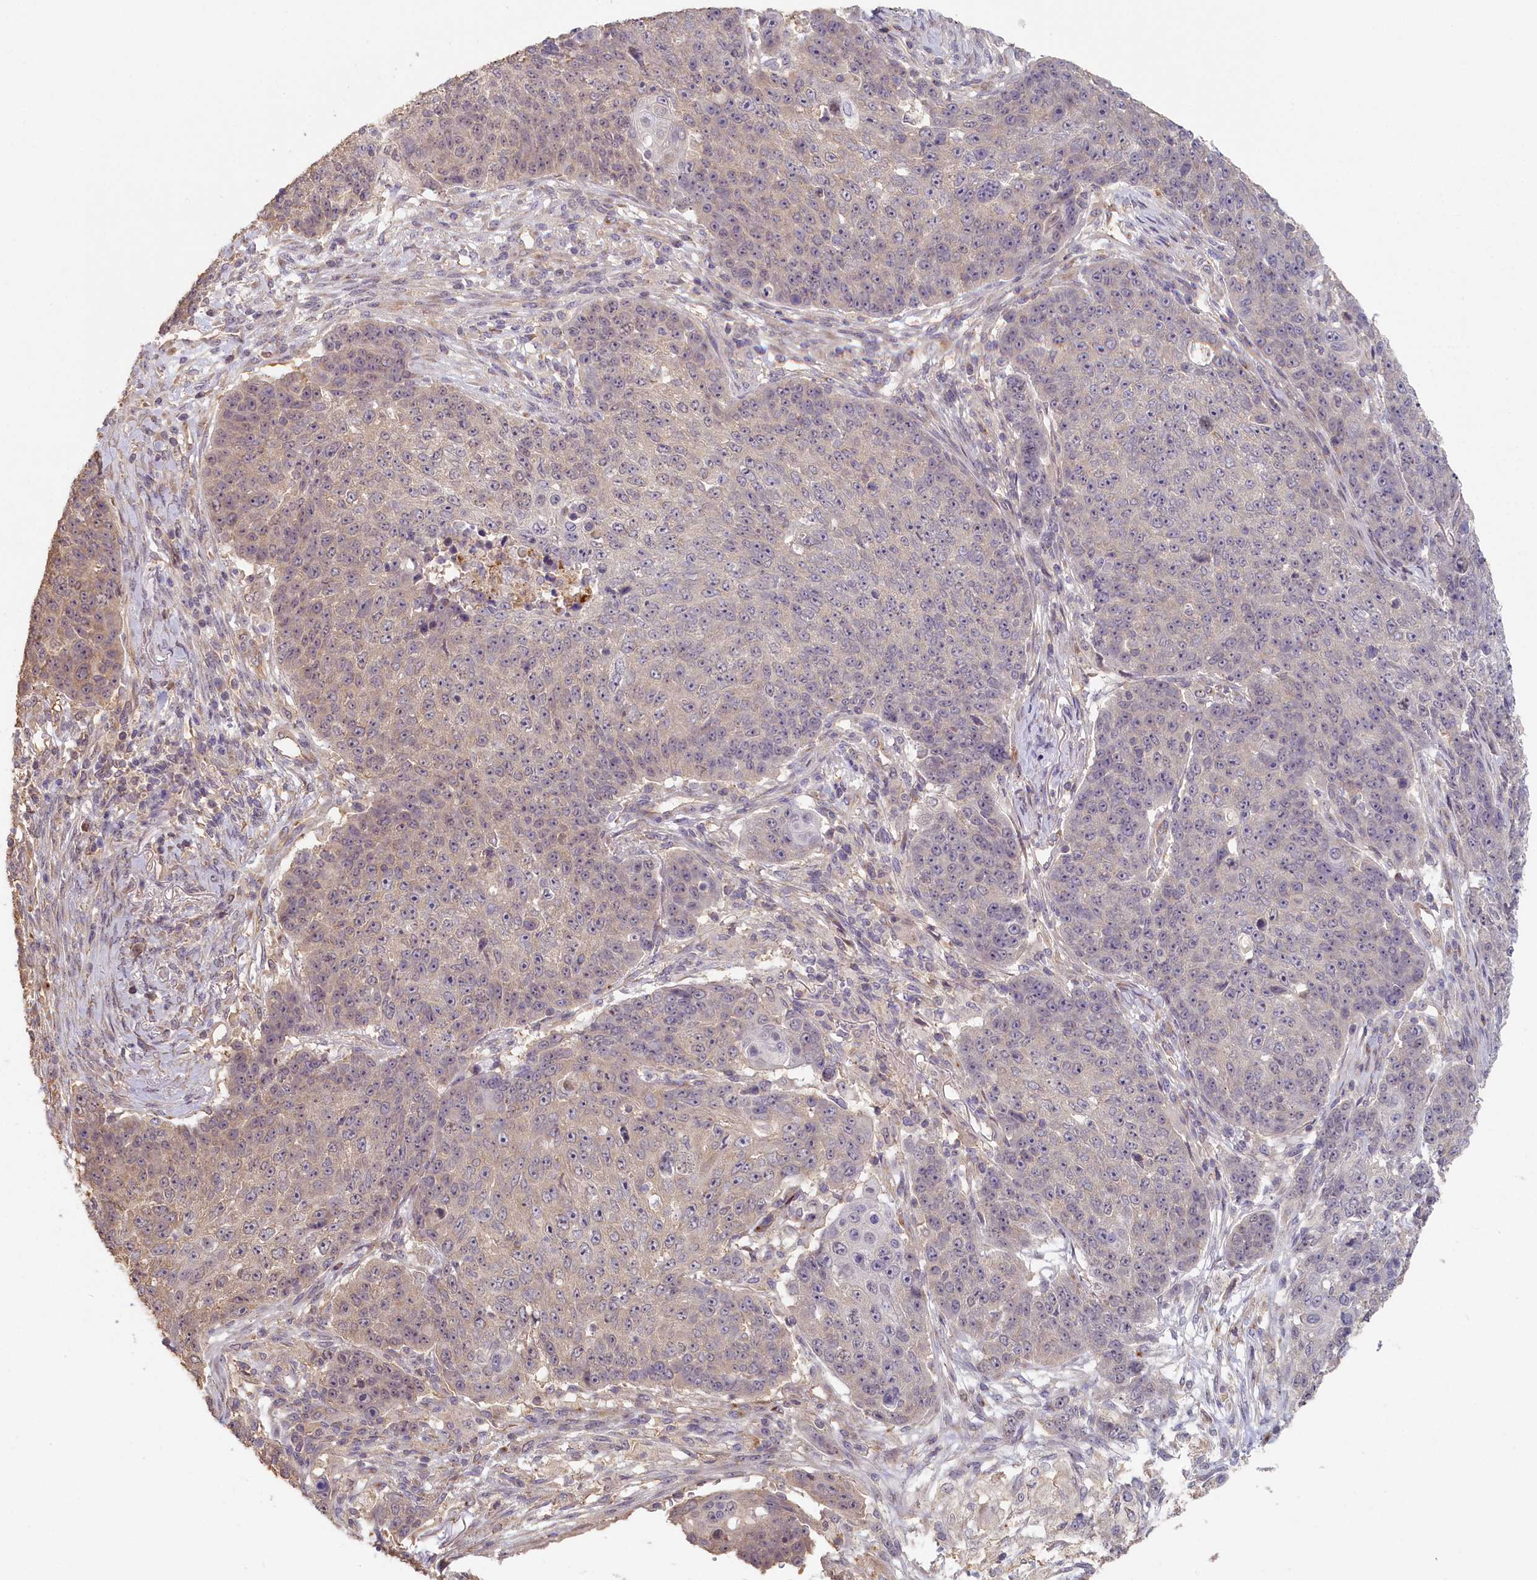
{"staining": {"intensity": "negative", "quantity": "none", "location": "none"}, "tissue": "lung cancer", "cell_type": "Tumor cells", "image_type": "cancer", "snomed": [{"axis": "morphology", "description": "Normal tissue, NOS"}, {"axis": "morphology", "description": "Squamous cell carcinoma, NOS"}, {"axis": "topography", "description": "Lymph node"}, {"axis": "topography", "description": "Lung"}], "caption": "An image of lung cancer stained for a protein displays no brown staining in tumor cells. The staining was performed using DAB to visualize the protein expression in brown, while the nuclei were stained in blue with hematoxylin (Magnification: 20x).", "gene": "STX16", "patient": {"sex": "male", "age": 66}}